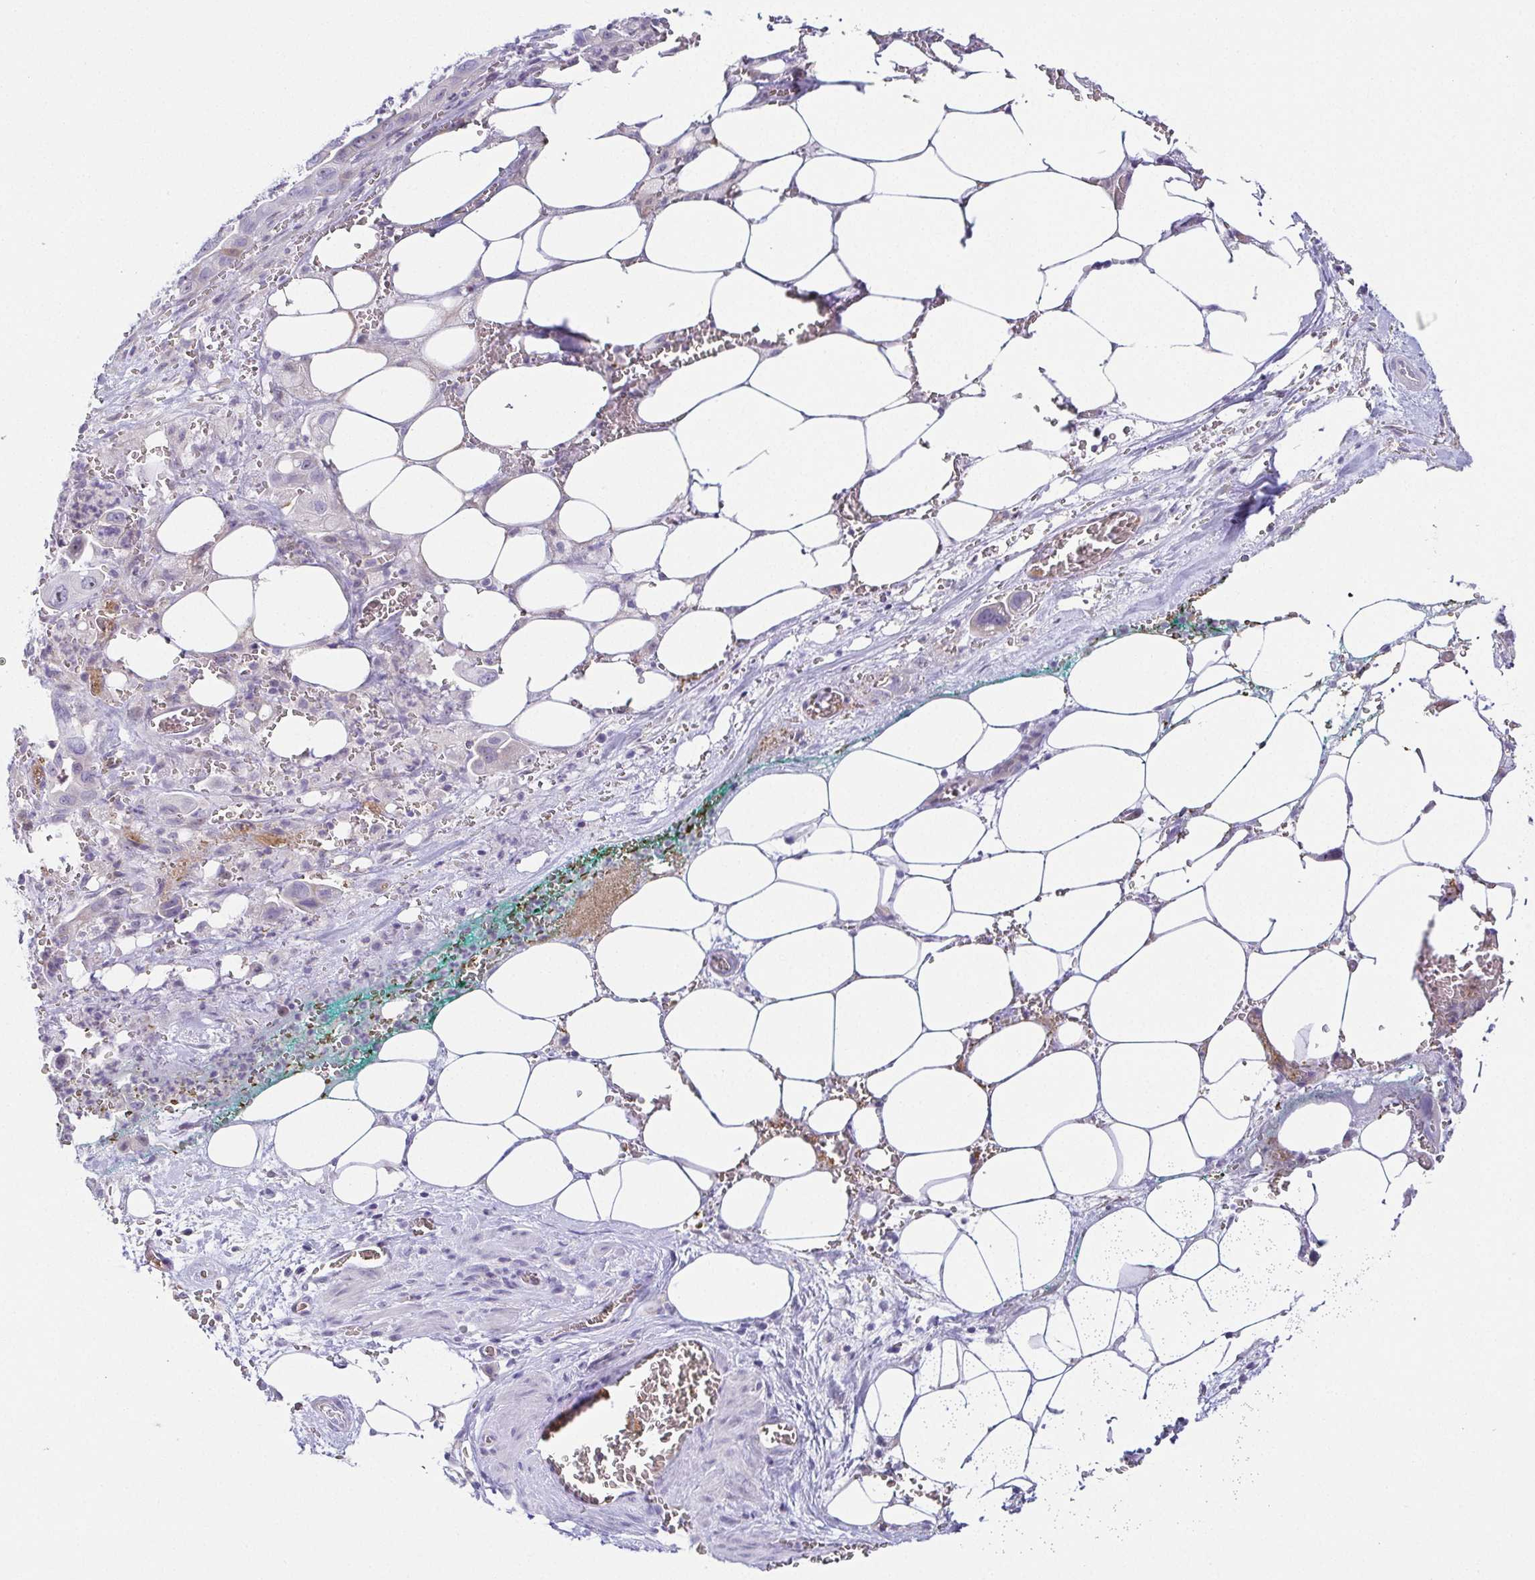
{"staining": {"intensity": "negative", "quantity": "none", "location": "none"}, "tissue": "pancreatic cancer", "cell_type": "Tumor cells", "image_type": "cancer", "snomed": [{"axis": "morphology", "description": "Adenocarcinoma, NOS"}, {"axis": "topography", "description": "Pancreas"}], "caption": "This is an immunohistochemistry (IHC) histopathology image of human adenocarcinoma (pancreatic). There is no positivity in tumor cells.", "gene": "FAM162B", "patient": {"sex": "male", "age": 61}}